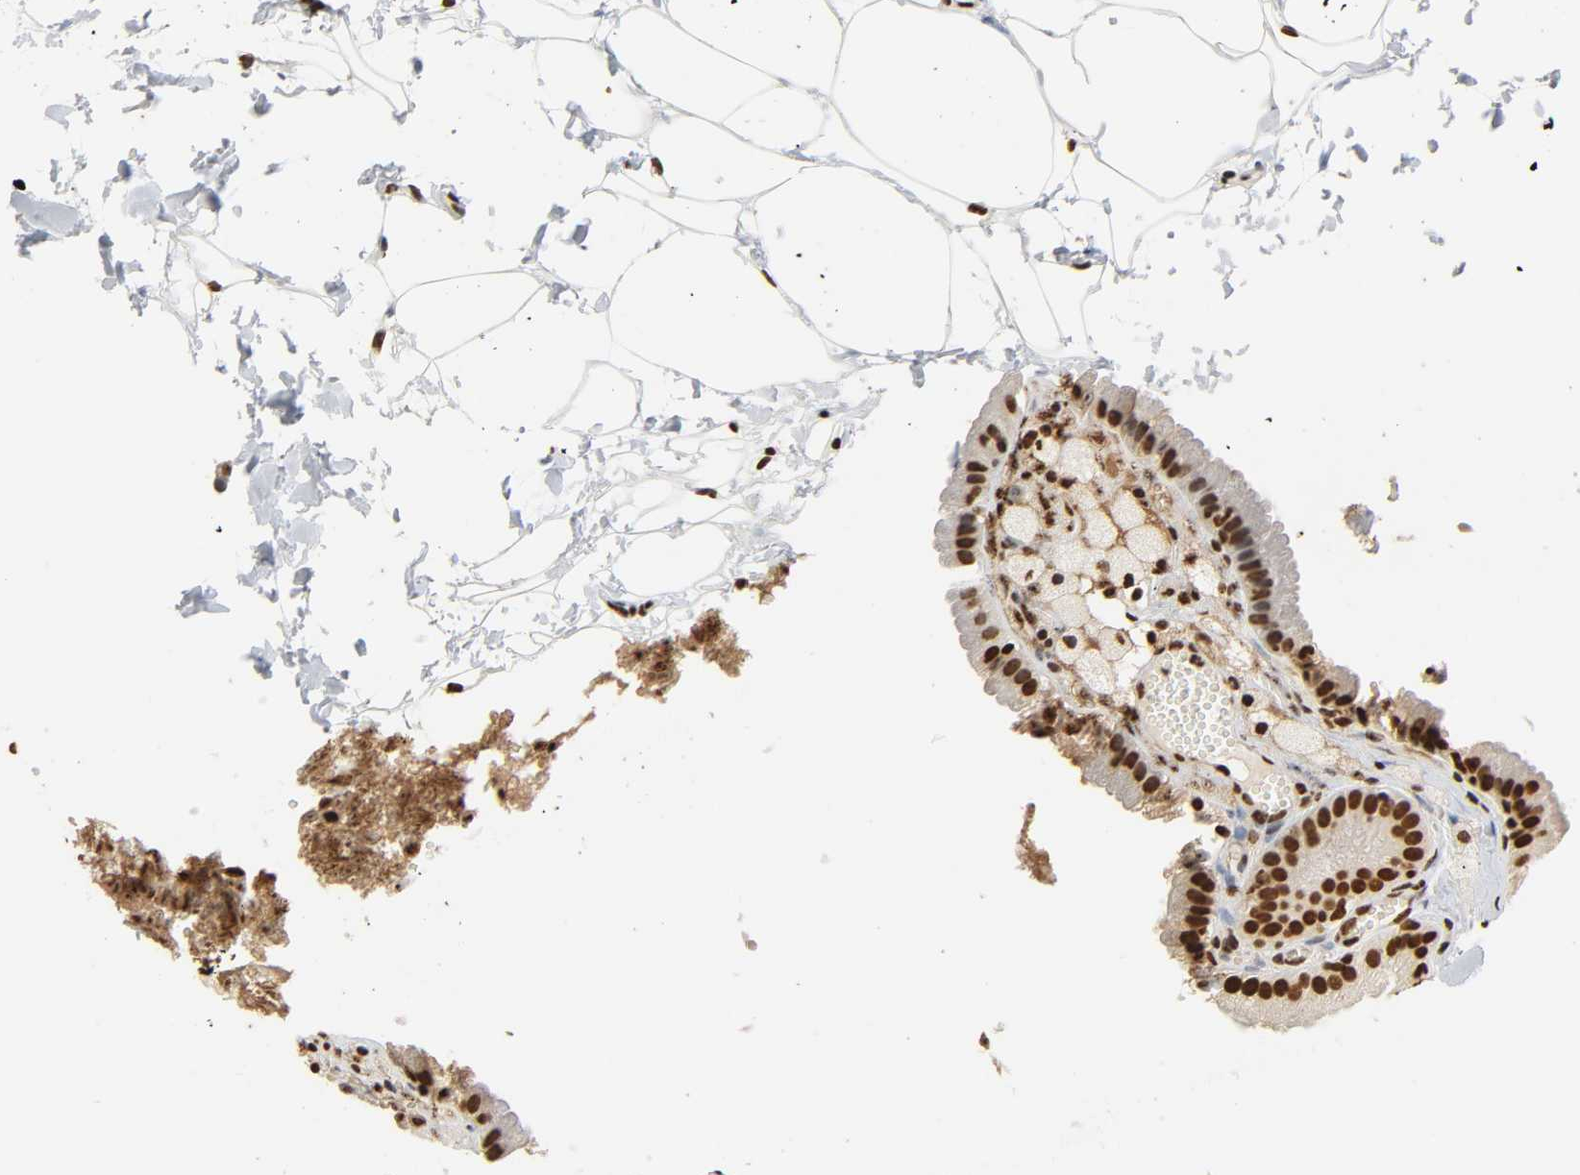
{"staining": {"intensity": "strong", "quantity": ">75%", "location": "nuclear"}, "tissue": "gallbladder", "cell_type": "Glandular cells", "image_type": "normal", "snomed": [{"axis": "morphology", "description": "Normal tissue, NOS"}, {"axis": "topography", "description": "Gallbladder"}], "caption": "High-power microscopy captured an IHC histopathology image of benign gallbladder, revealing strong nuclear expression in about >75% of glandular cells.", "gene": "HNRNPC", "patient": {"sex": "female", "age": 24}}